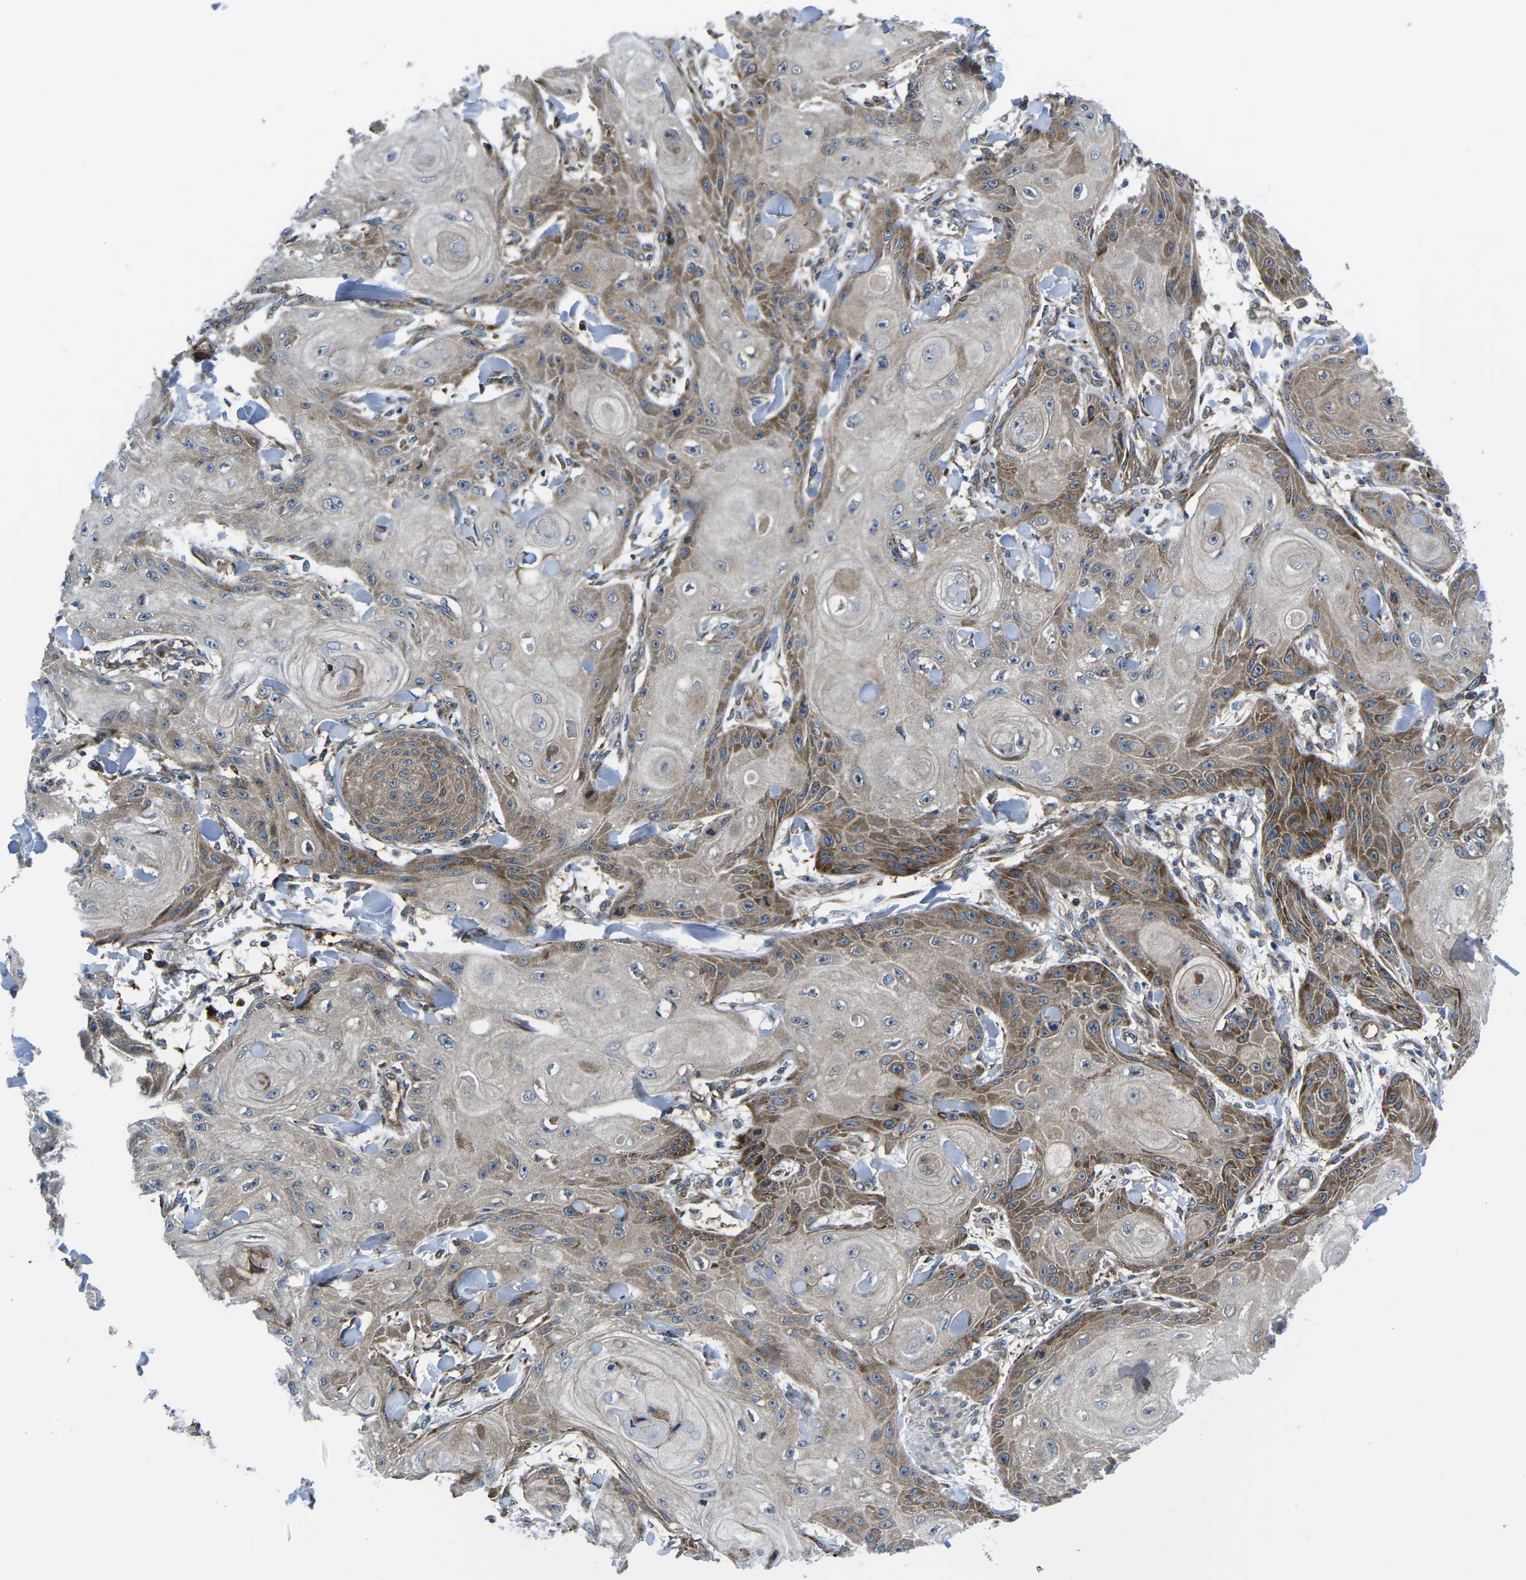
{"staining": {"intensity": "moderate", "quantity": ">75%", "location": "cytoplasmic/membranous"}, "tissue": "skin cancer", "cell_type": "Tumor cells", "image_type": "cancer", "snomed": [{"axis": "morphology", "description": "Squamous cell carcinoma, NOS"}, {"axis": "topography", "description": "Skin"}], "caption": "DAB (3,3'-diaminobenzidine) immunohistochemical staining of human skin cancer displays moderate cytoplasmic/membranous protein positivity in approximately >75% of tumor cells.", "gene": "EIF4E", "patient": {"sex": "male", "age": 74}}